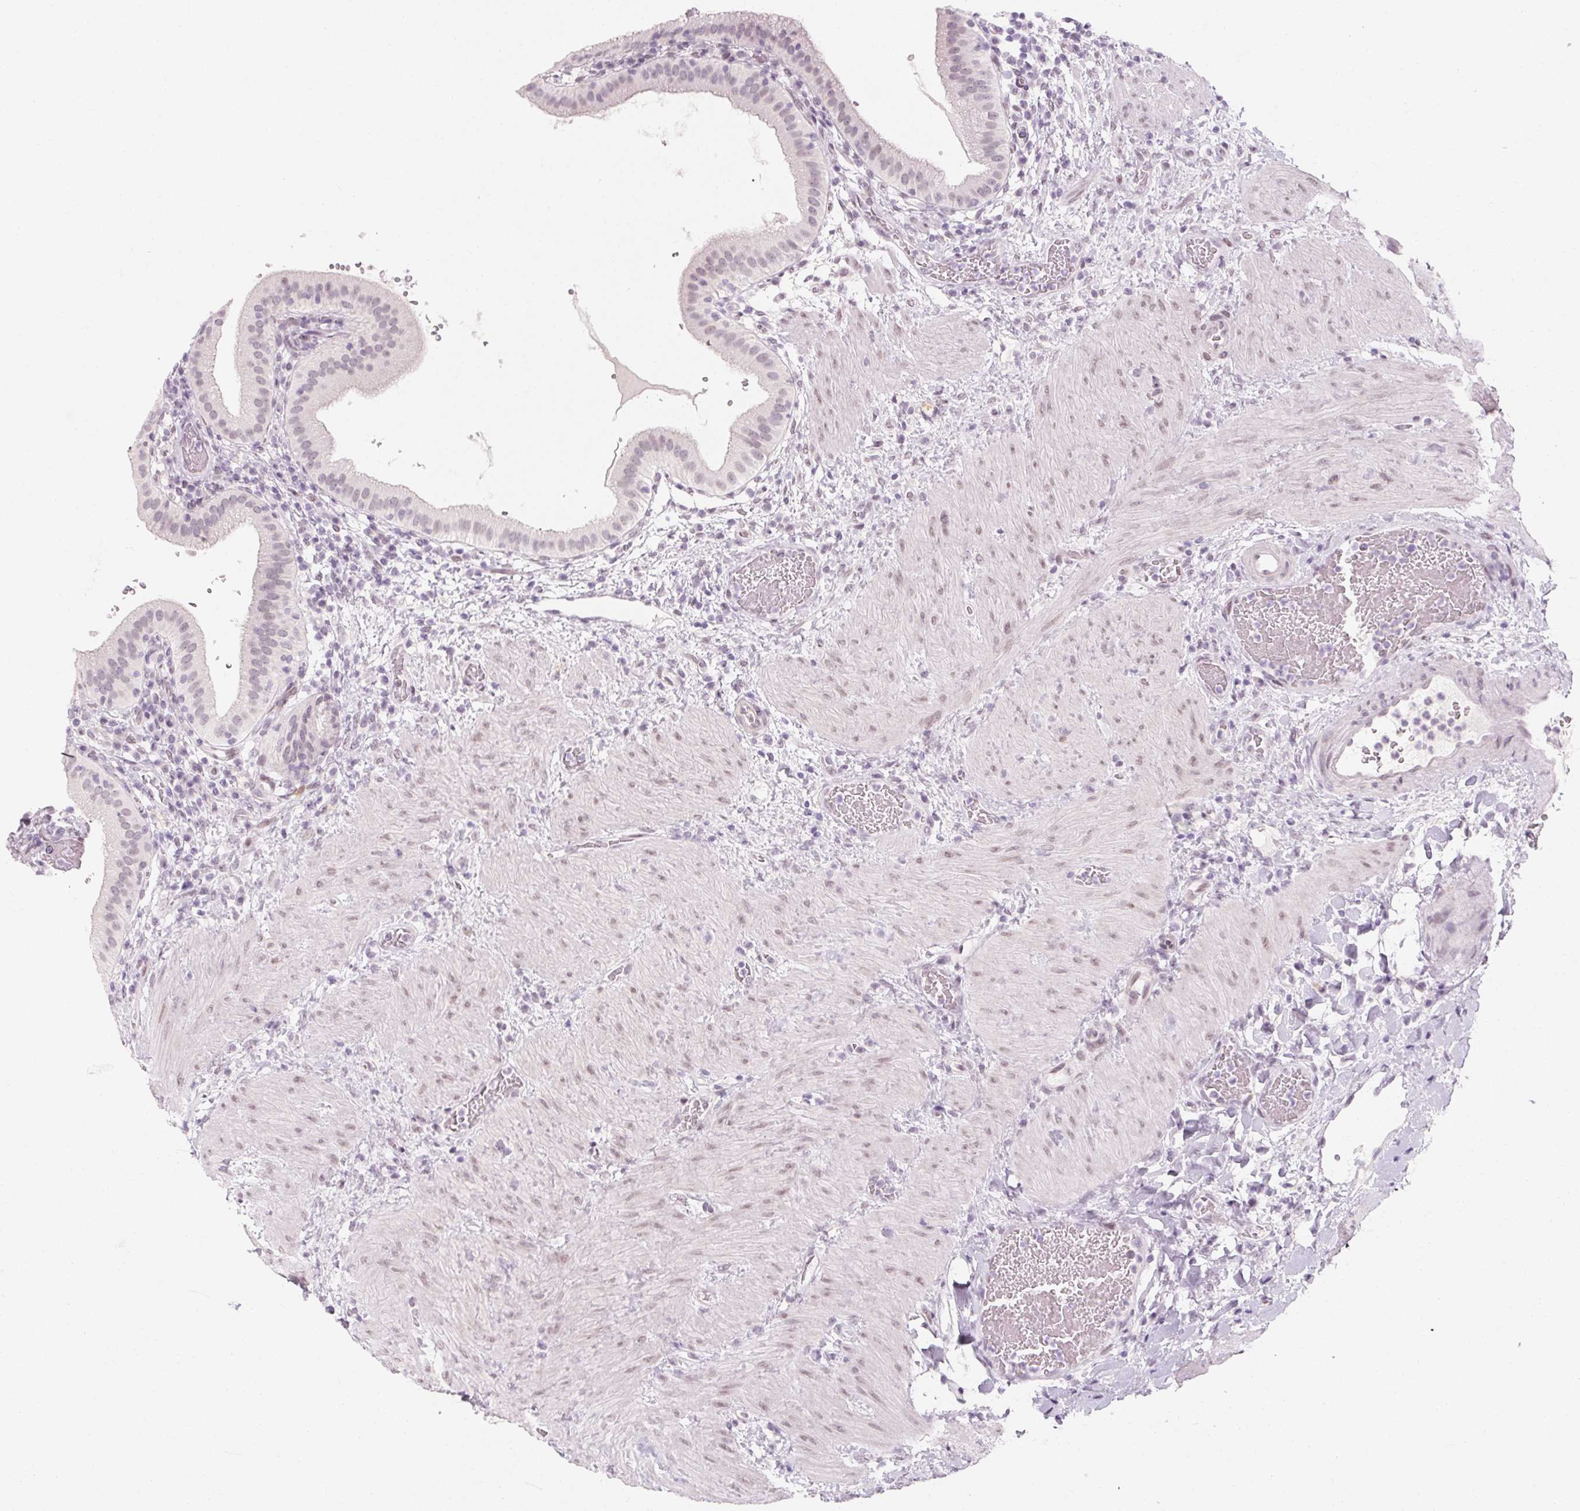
{"staining": {"intensity": "weak", "quantity": "<25%", "location": "nuclear"}, "tissue": "gallbladder", "cell_type": "Glandular cells", "image_type": "normal", "snomed": [{"axis": "morphology", "description": "Normal tissue, NOS"}, {"axis": "topography", "description": "Gallbladder"}], "caption": "This histopathology image is of normal gallbladder stained with immunohistochemistry (IHC) to label a protein in brown with the nuclei are counter-stained blue. There is no expression in glandular cells.", "gene": "KCNQ2", "patient": {"sex": "male", "age": 26}}